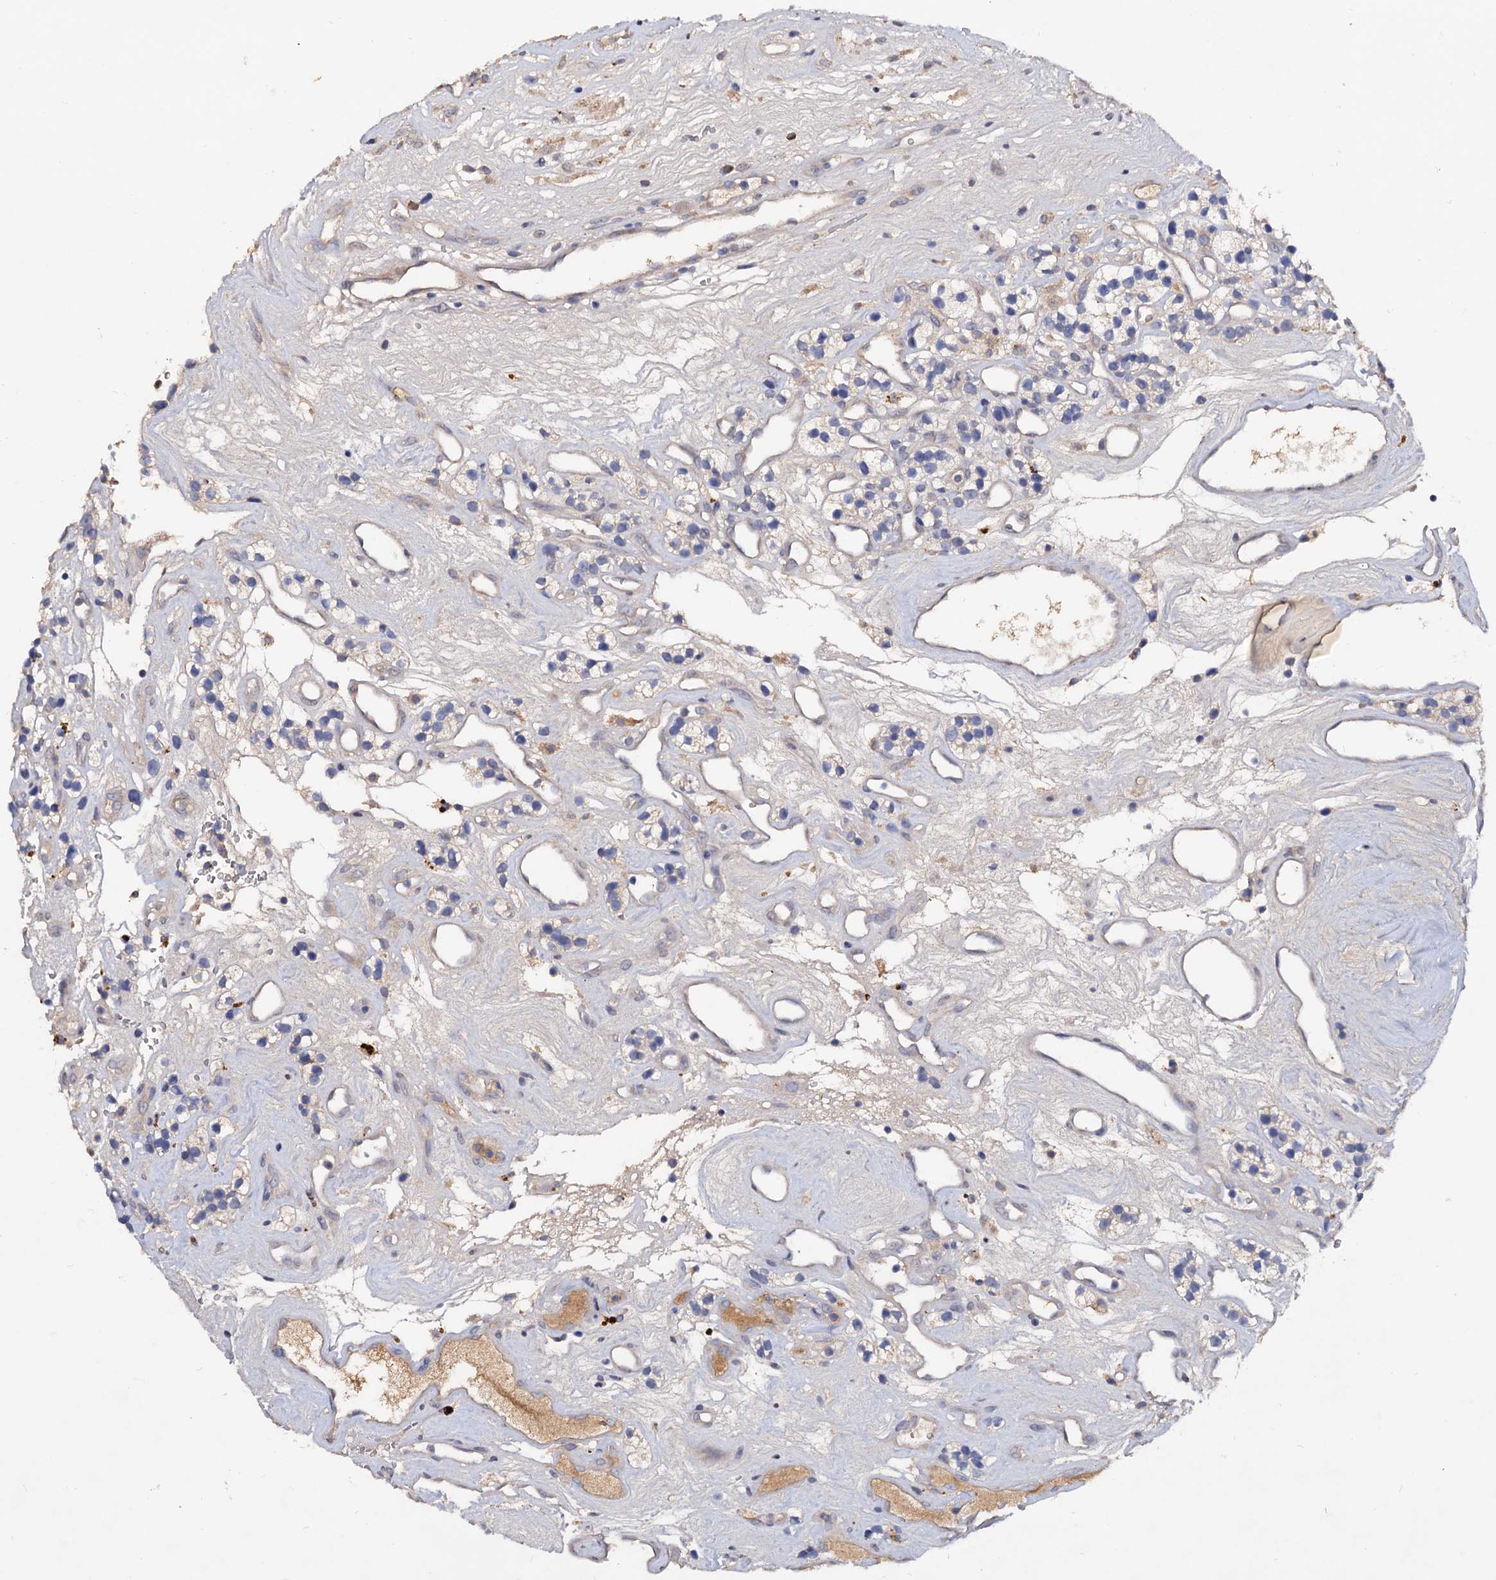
{"staining": {"intensity": "negative", "quantity": "none", "location": "none"}, "tissue": "renal cancer", "cell_type": "Tumor cells", "image_type": "cancer", "snomed": [{"axis": "morphology", "description": "Adenocarcinoma, NOS"}, {"axis": "topography", "description": "Kidney"}], "caption": "IHC photomicrograph of neoplastic tissue: human renal cancer stained with DAB shows no significant protein positivity in tumor cells.", "gene": "NPAS4", "patient": {"sex": "female", "age": 57}}